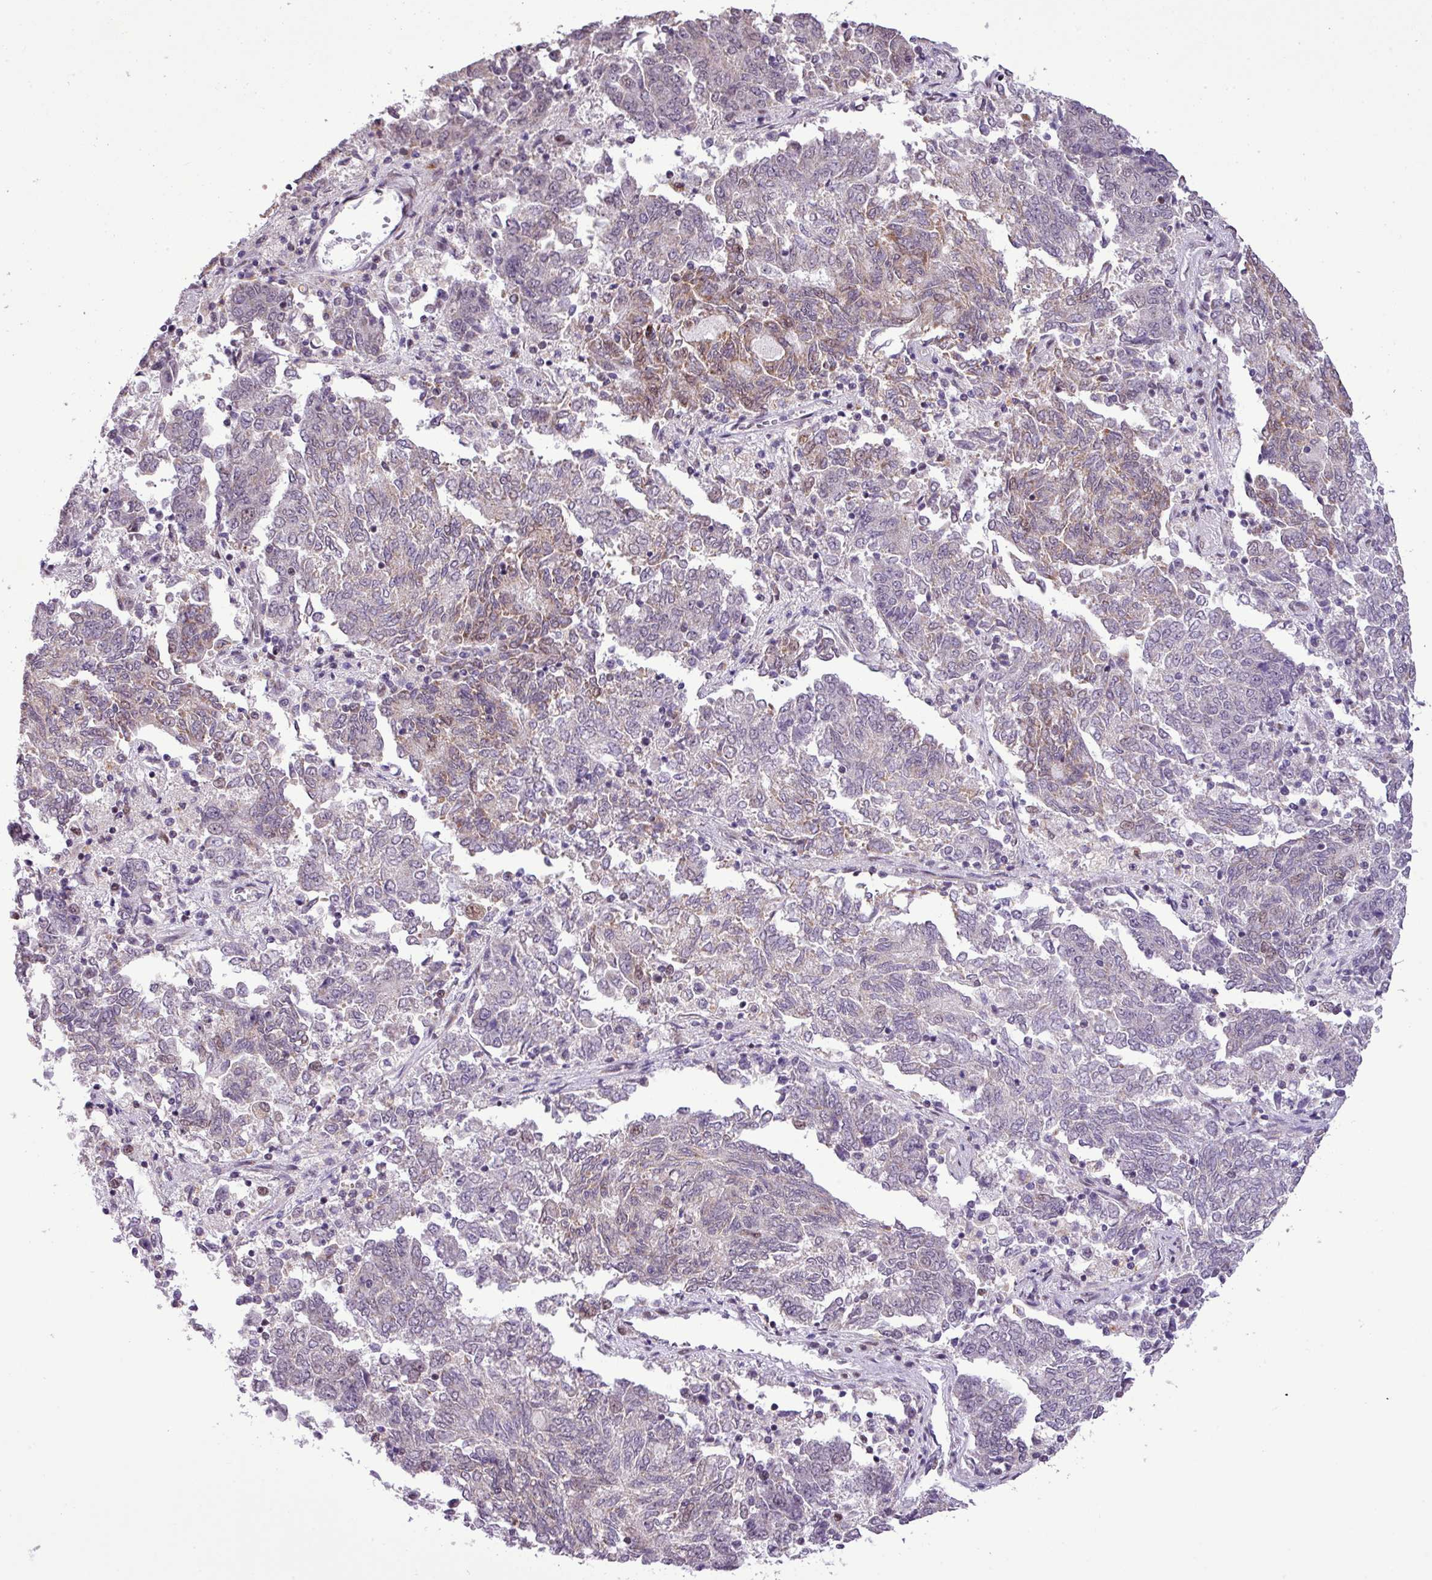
{"staining": {"intensity": "weak", "quantity": "<25%", "location": "cytoplasmic/membranous,nuclear"}, "tissue": "endometrial cancer", "cell_type": "Tumor cells", "image_type": "cancer", "snomed": [{"axis": "morphology", "description": "Adenocarcinoma, NOS"}, {"axis": "topography", "description": "Endometrium"}], "caption": "Immunohistochemistry (IHC) photomicrograph of endometrial cancer stained for a protein (brown), which displays no positivity in tumor cells.", "gene": "ZNF354A", "patient": {"sex": "female", "age": 80}}